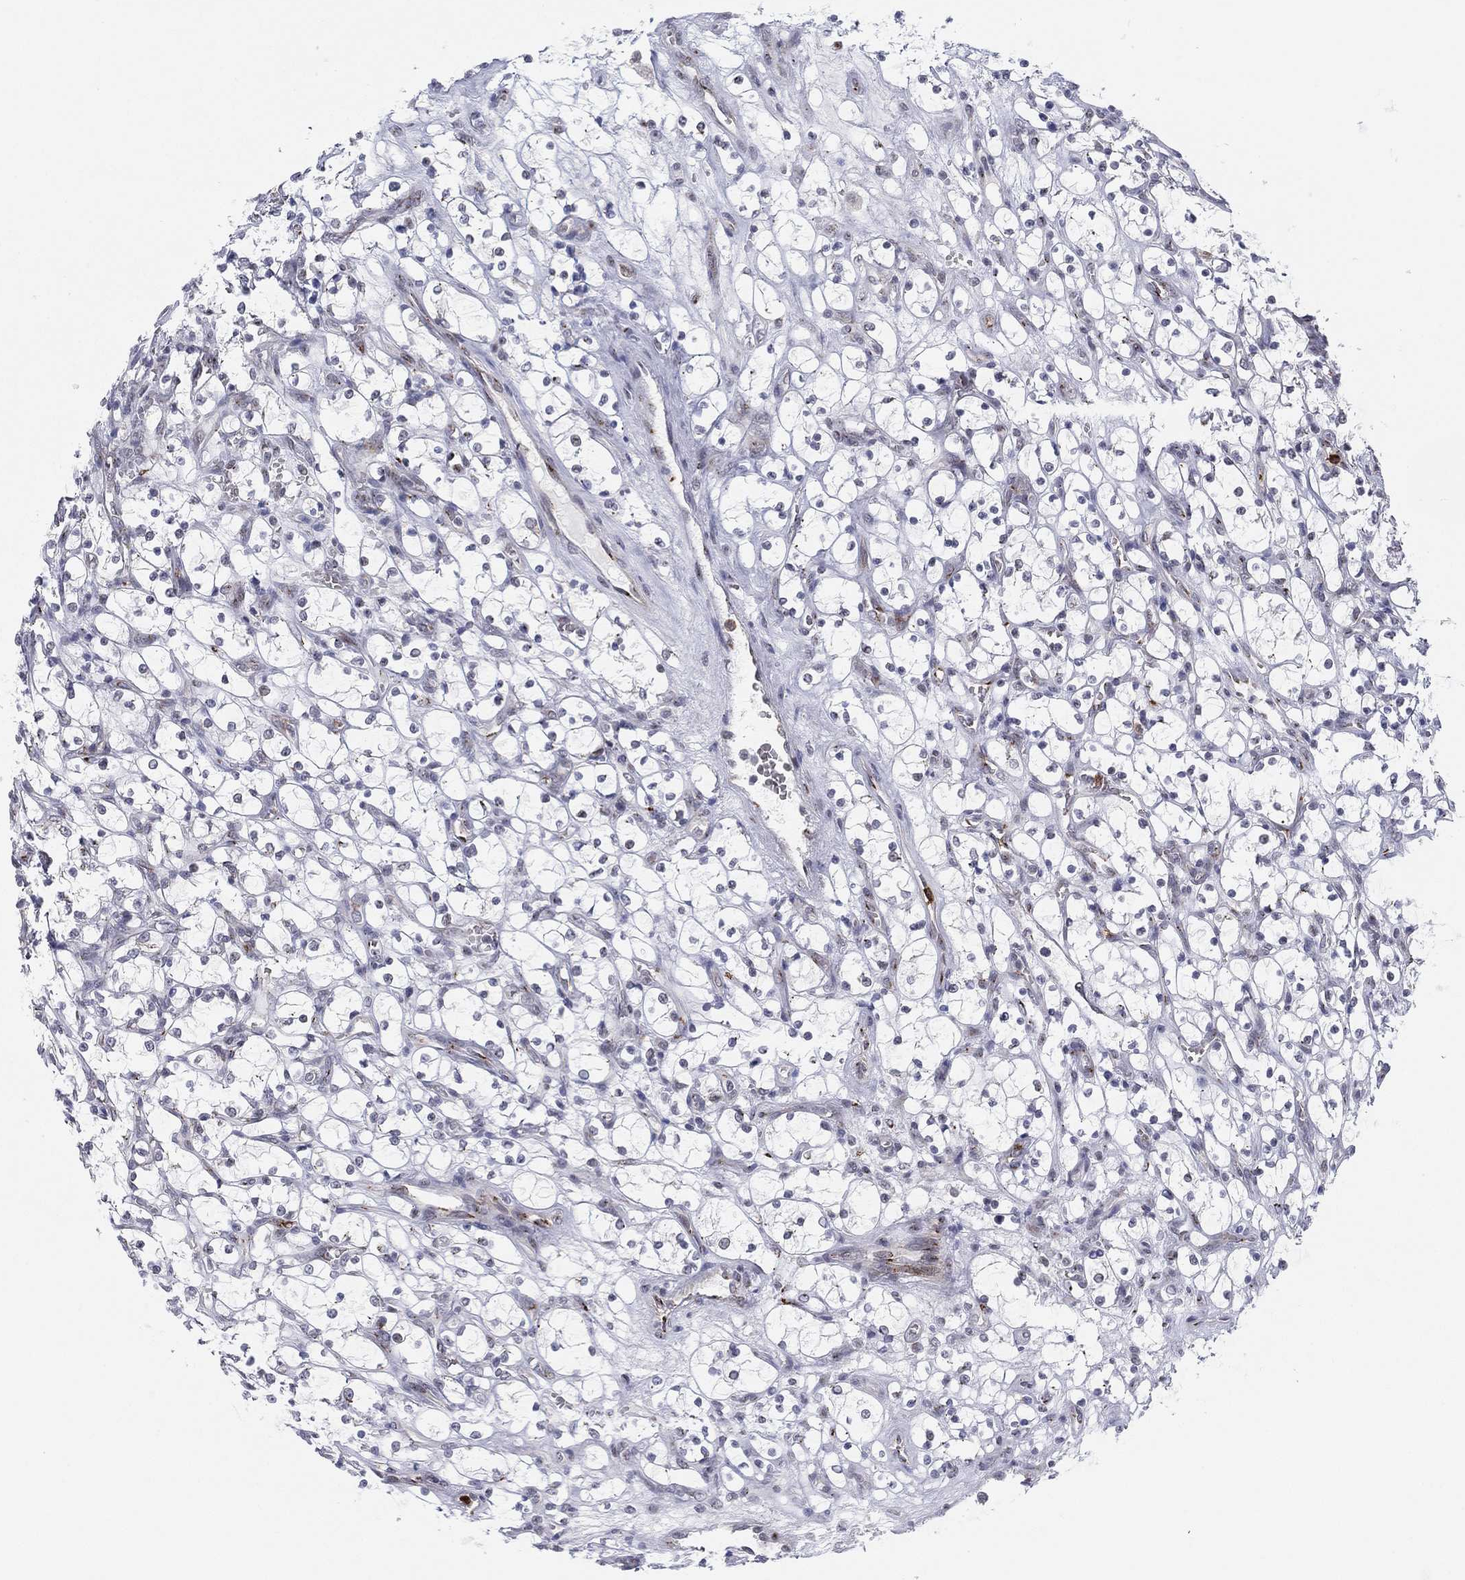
{"staining": {"intensity": "negative", "quantity": "none", "location": "none"}, "tissue": "renal cancer", "cell_type": "Tumor cells", "image_type": "cancer", "snomed": [{"axis": "morphology", "description": "Adenocarcinoma, NOS"}, {"axis": "topography", "description": "Kidney"}], "caption": "The image exhibits no significant positivity in tumor cells of renal cancer.", "gene": "CD177", "patient": {"sex": "female", "age": 69}}